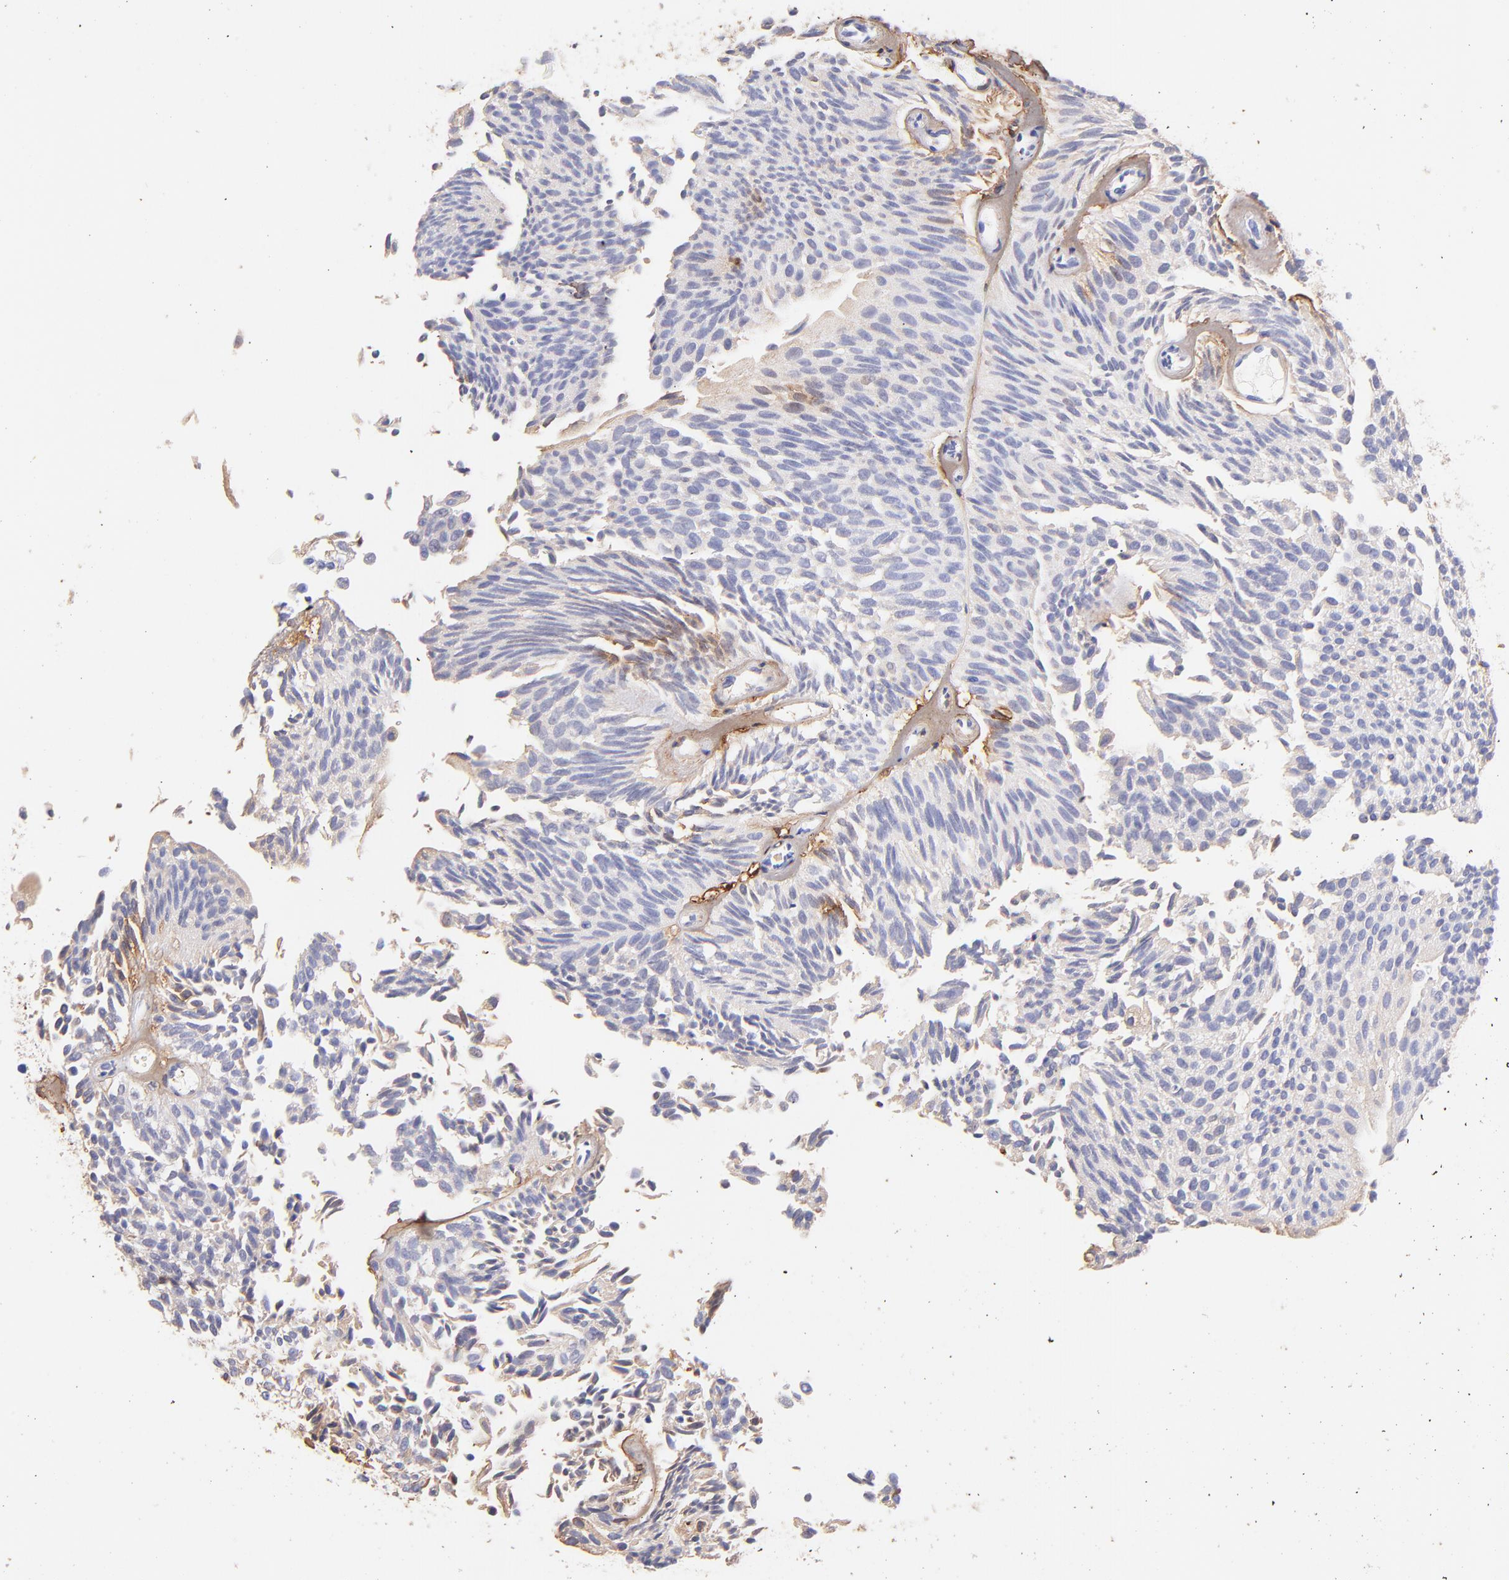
{"staining": {"intensity": "weak", "quantity": "<25%", "location": "nuclear"}, "tissue": "urothelial cancer", "cell_type": "Tumor cells", "image_type": "cancer", "snomed": [{"axis": "morphology", "description": "Urothelial carcinoma, Low grade"}, {"axis": "topography", "description": "Urinary bladder"}], "caption": "Immunohistochemistry micrograph of neoplastic tissue: human low-grade urothelial carcinoma stained with DAB shows no significant protein expression in tumor cells. The staining was performed using DAB (3,3'-diaminobenzidine) to visualize the protein expression in brown, while the nuclei were stained in blue with hematoxylin (Magnification: 20x).", "gene": "BGN", "patient": {"sex": "male", "age": 76}}